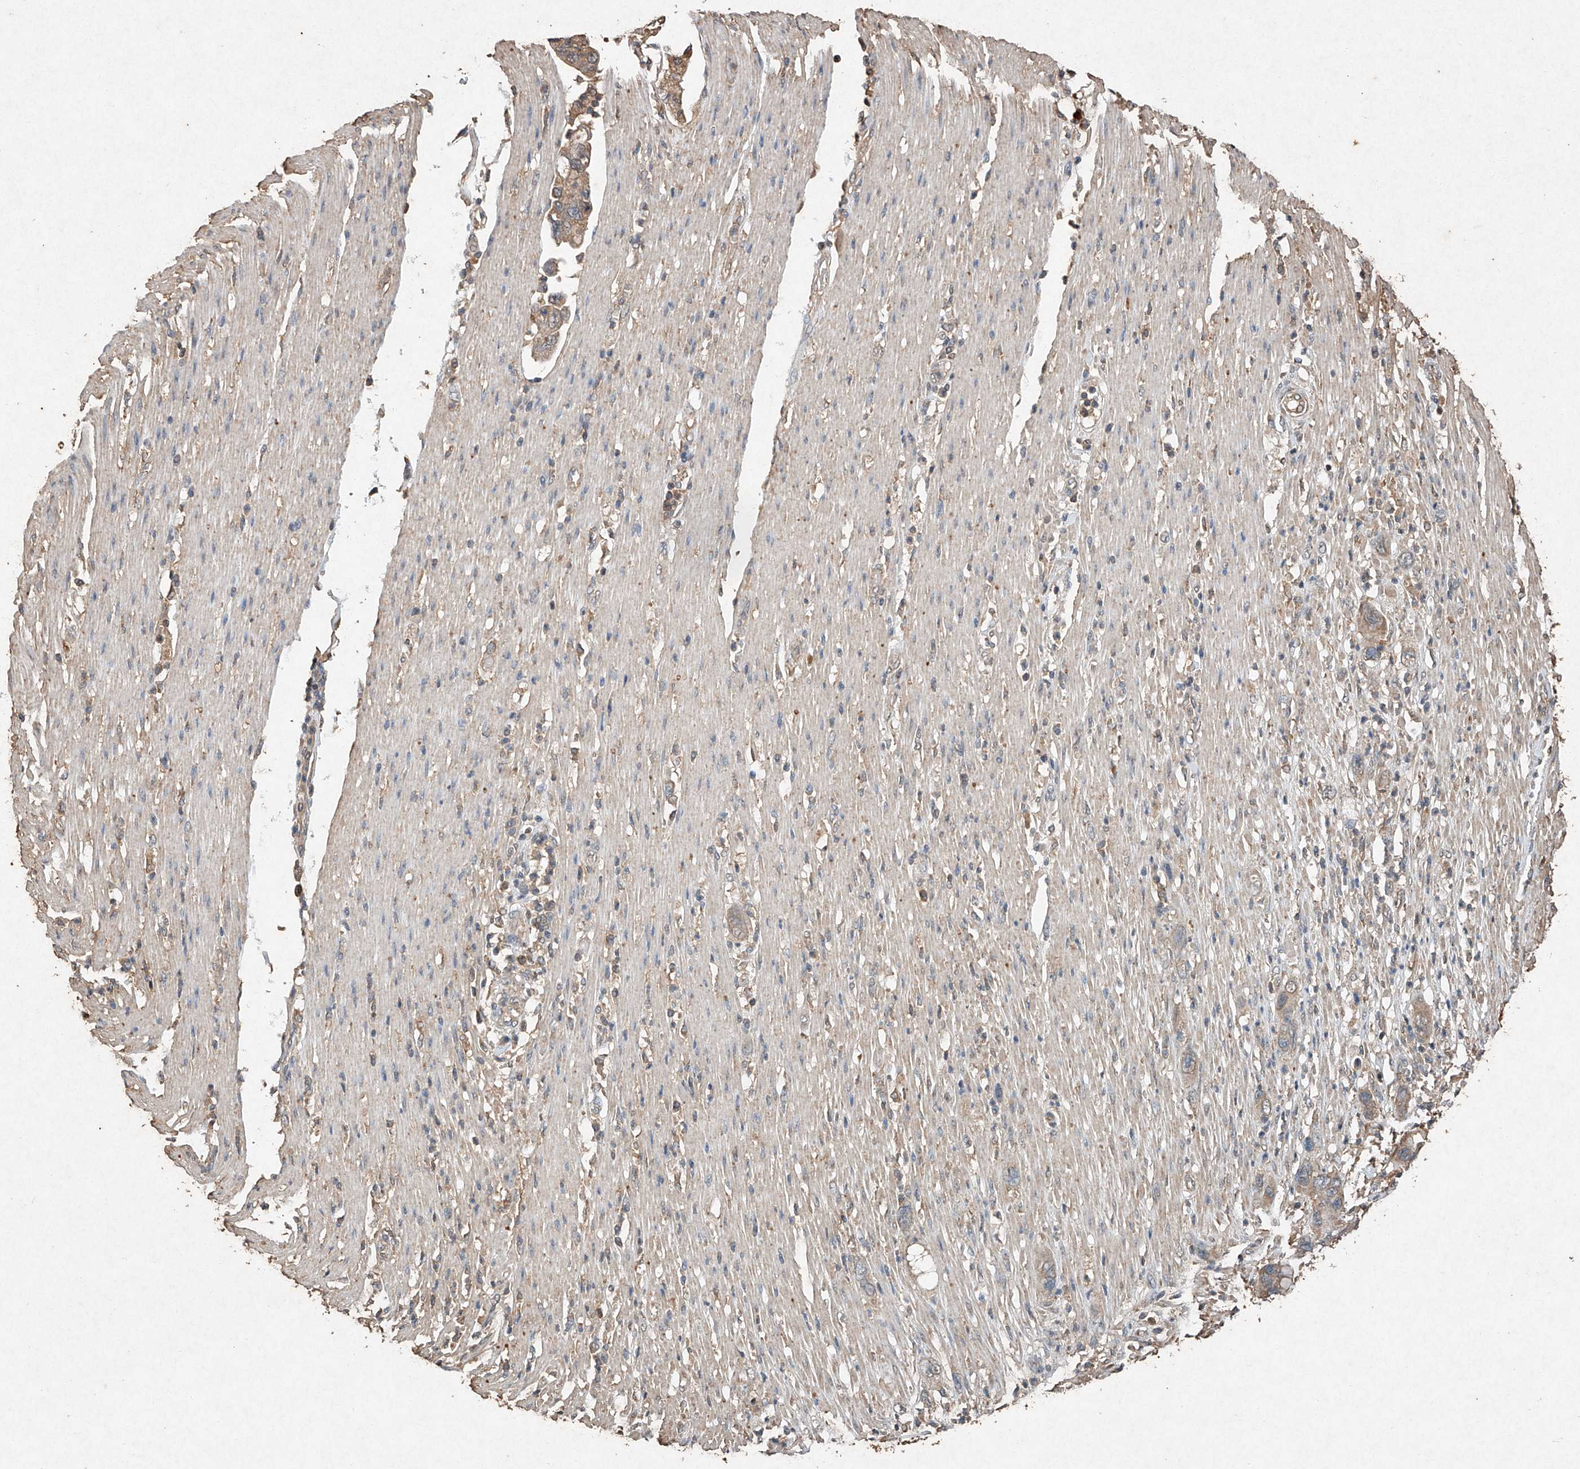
{"staining": {"intensity": "weak", "quantity": "<25%", "location": "cytoplasmic/membranous"}, "tissue": "pancreatic cancer", "cell_type": "Tumor cells", "image_type": "cancer", "snomed": [{"axis": "morphology", "description": "Adenocarcinoma, NOS"}, {"axis": "topography", "description": "Pancreas"}], "caption": "Protein analysis of pancreatic adenocarcinoma displays no significant positivity in tumor cells. (Stains: DAB IHC with hematoxylin counter stain, Microscopy: brightfield microscopy at high magnification).", "gene": "STK3", "patient": {"sex": "female", "age": 71}}